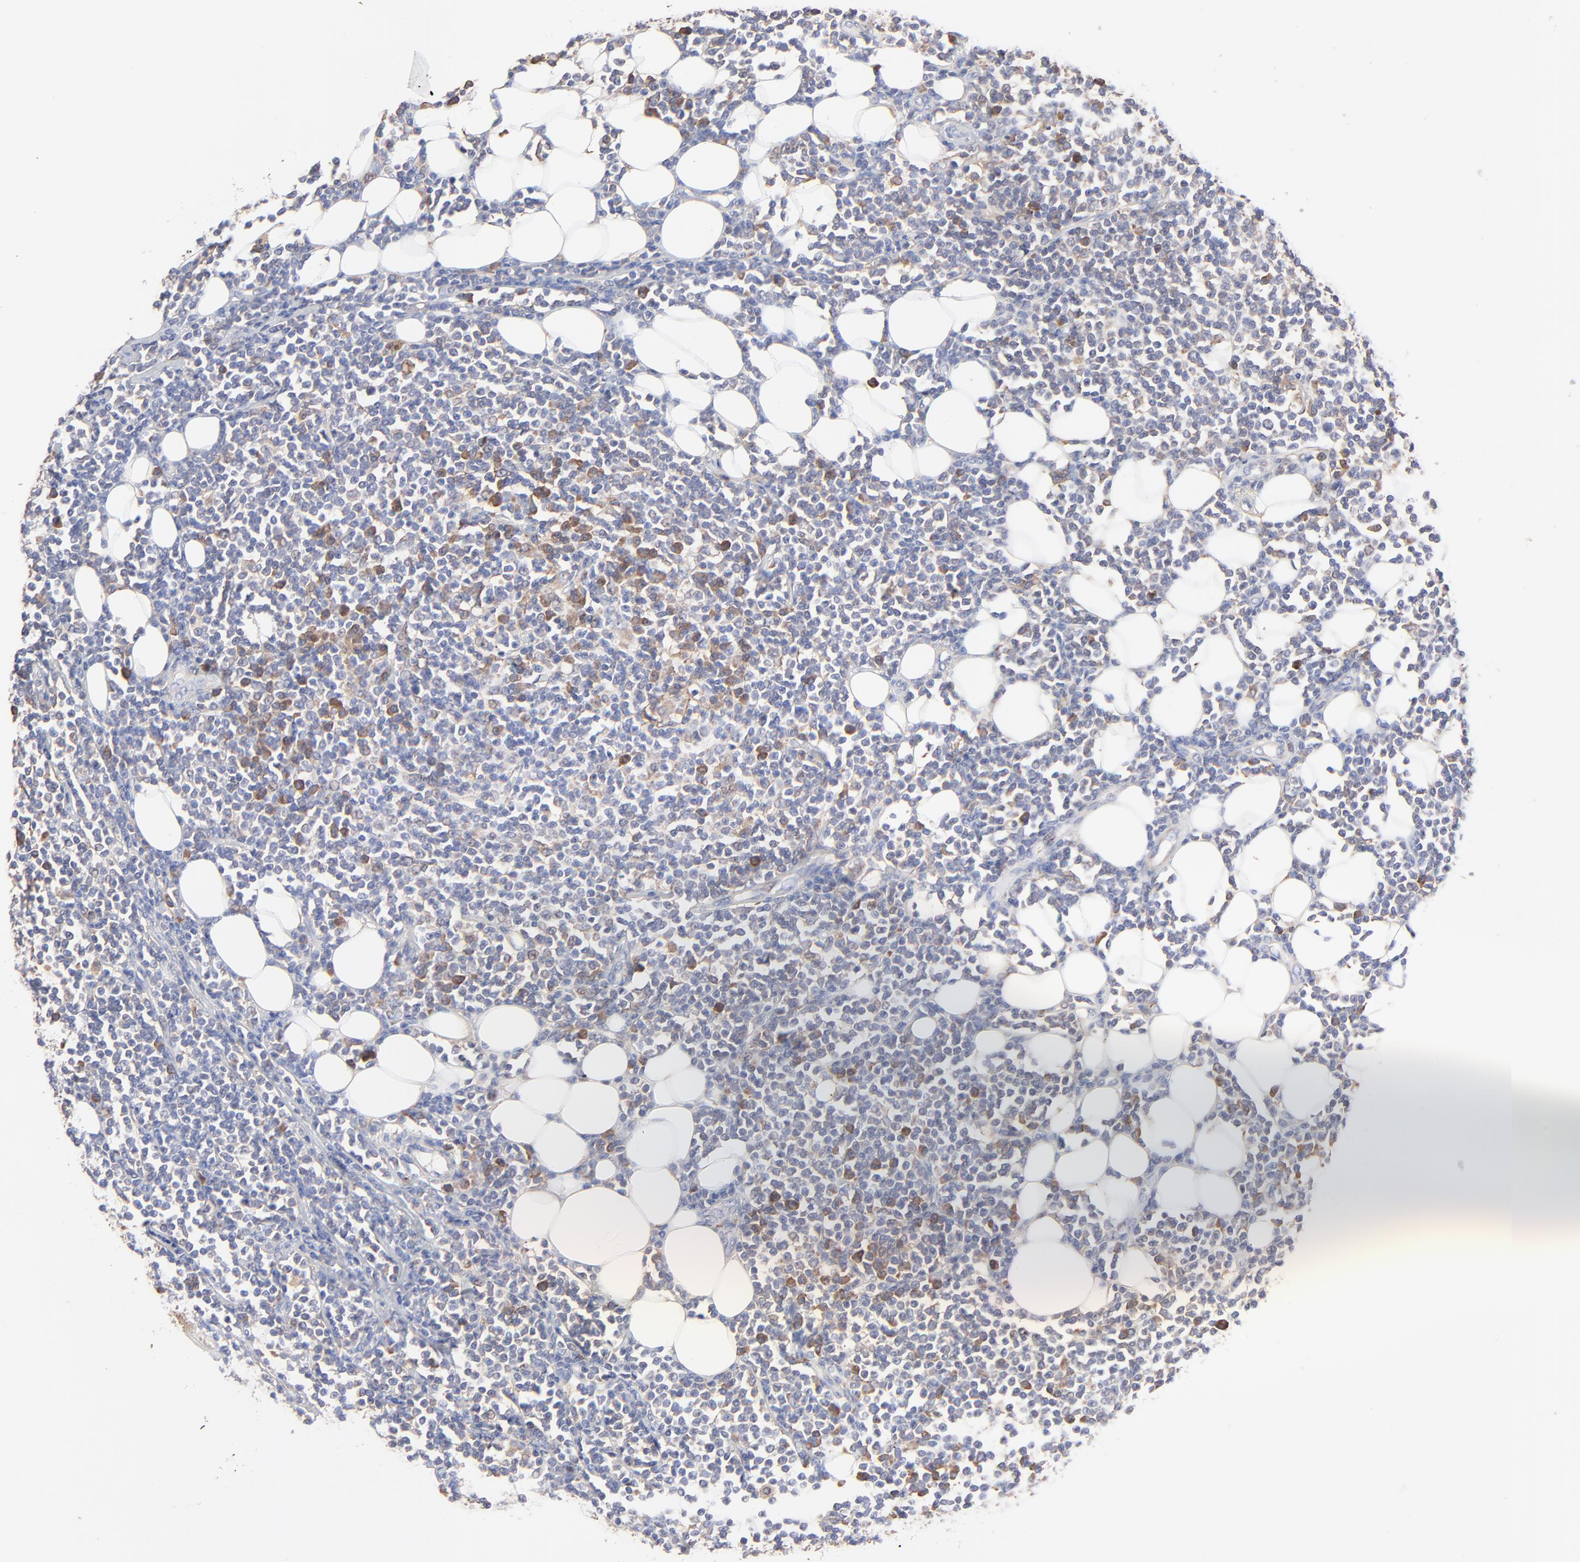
{"staining": {"intensity": "negative", "quantity": "none", "location": "none"}, "tissue": "lymphoma", "cell_type": "Tumor cells", "image_type": "cancer", "snomed": [{"axis": "morphology", "description": "Malignant lymphoma, non-Hodgkin's type, Low grade"}, {"axis": "topography", "description": "Soft tissue"}], "caption": "A high-resolution micrograph shows IHC staining of lymphoma, which reveals no significant positivity in tumor cells.", "gene": "PPFIBP2", "patient": {"sex": "male", "age": 92}}